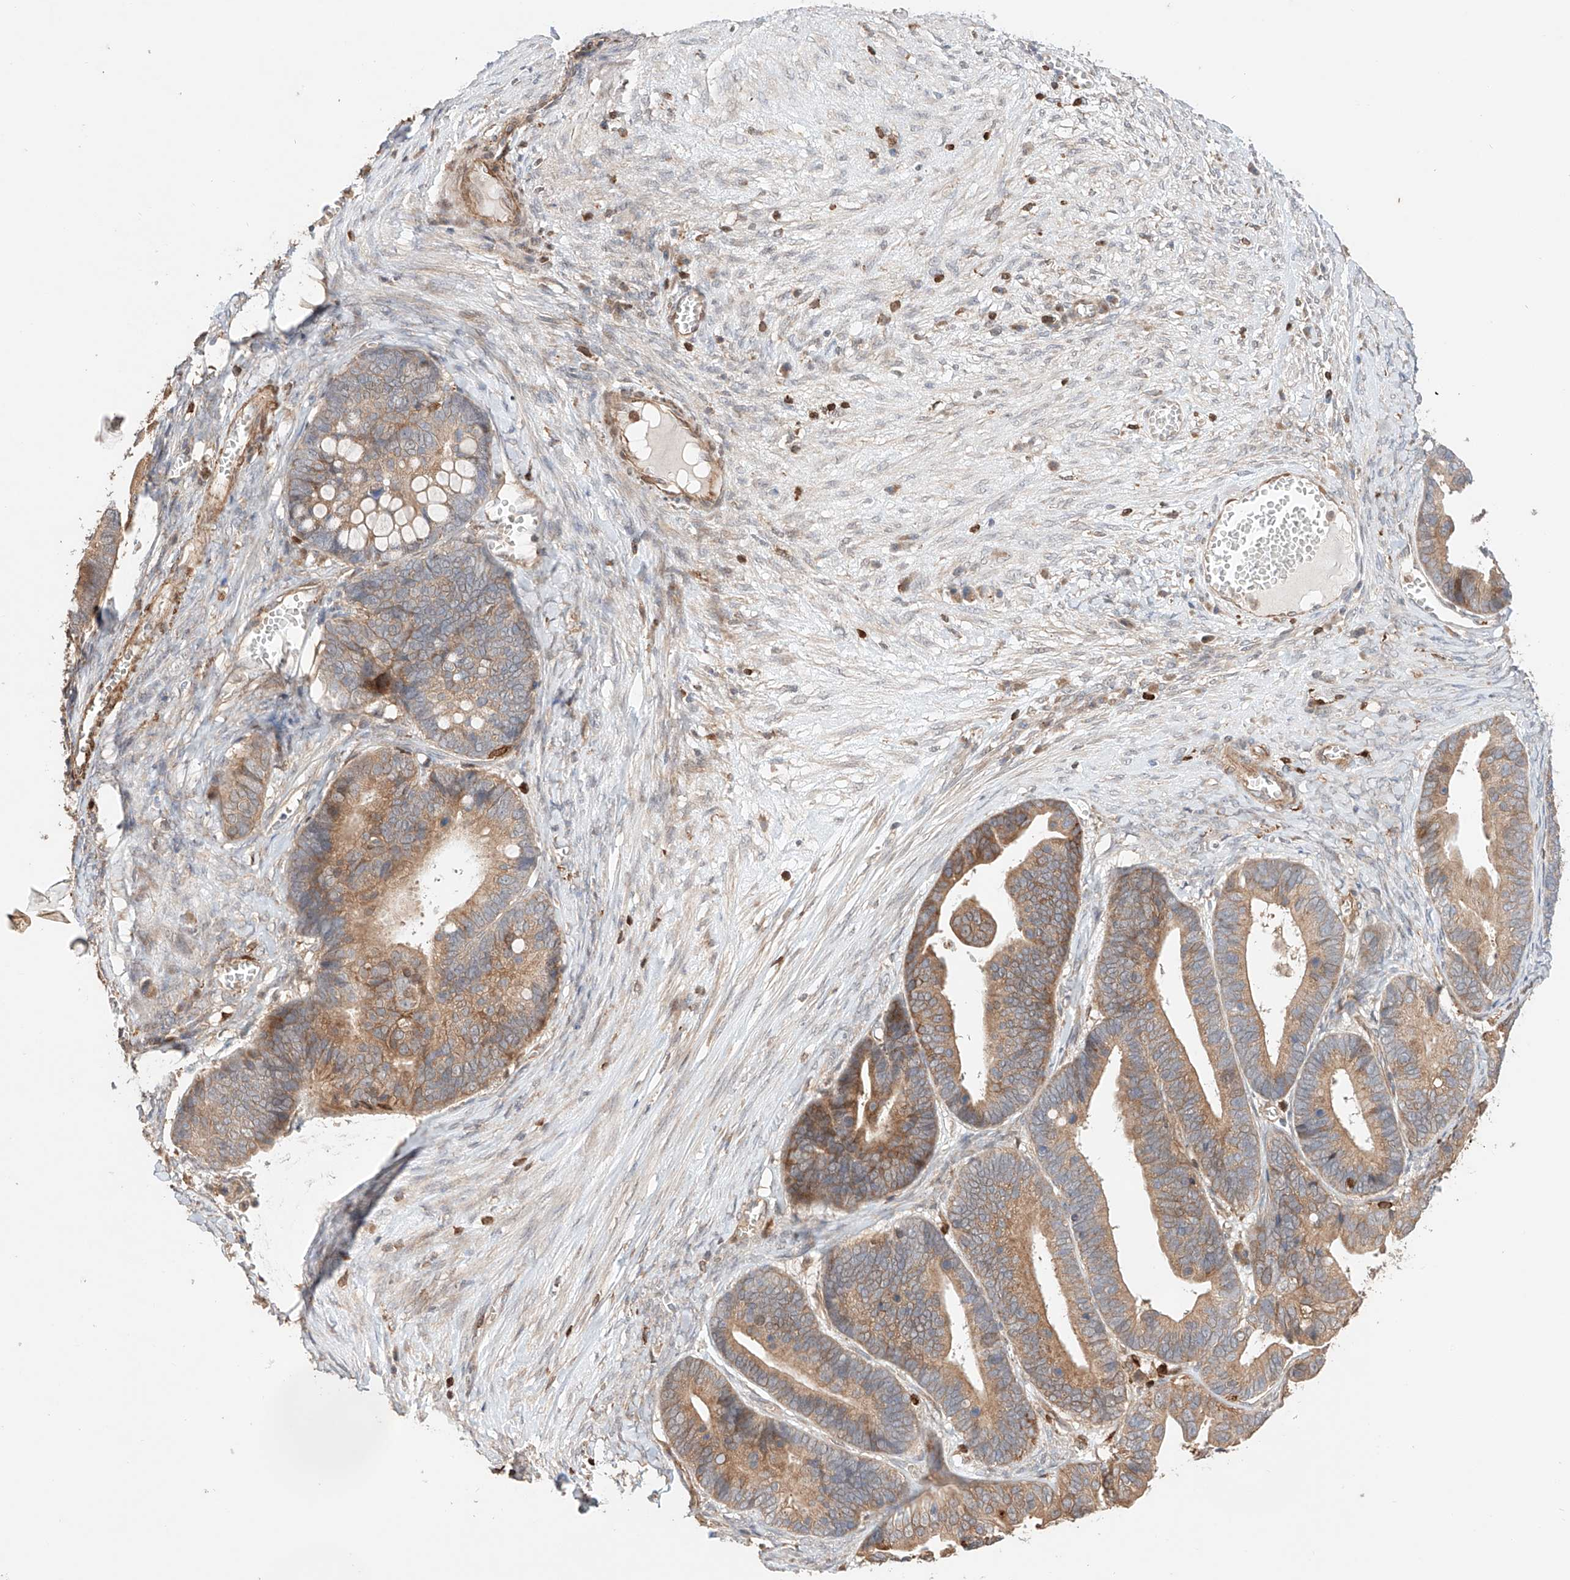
{"staining": {"intensity": "moderate", "quantity": ">75%", "location": "cytoplasmic/membranous"}, "tissue": "ovarian cancer", "cell_type": "Tumor cells", "image_type": "cancer", "snomed": [{"axis": "morphology", "description": "Cystadenocarcinoma, serous, NOS"}, {"axis": "topography", "description": "Ovary"}], "caption": "A micrograph showing moderate cytoplasmic/membranous expression in approximately >75% of tumor cells in ovarian cancer (serous cystadenocarcinoma), as visualized by brown immunohistochemical staining.", "gene": "IGSF22", "patient": {"sex": "female", "age": 56}}